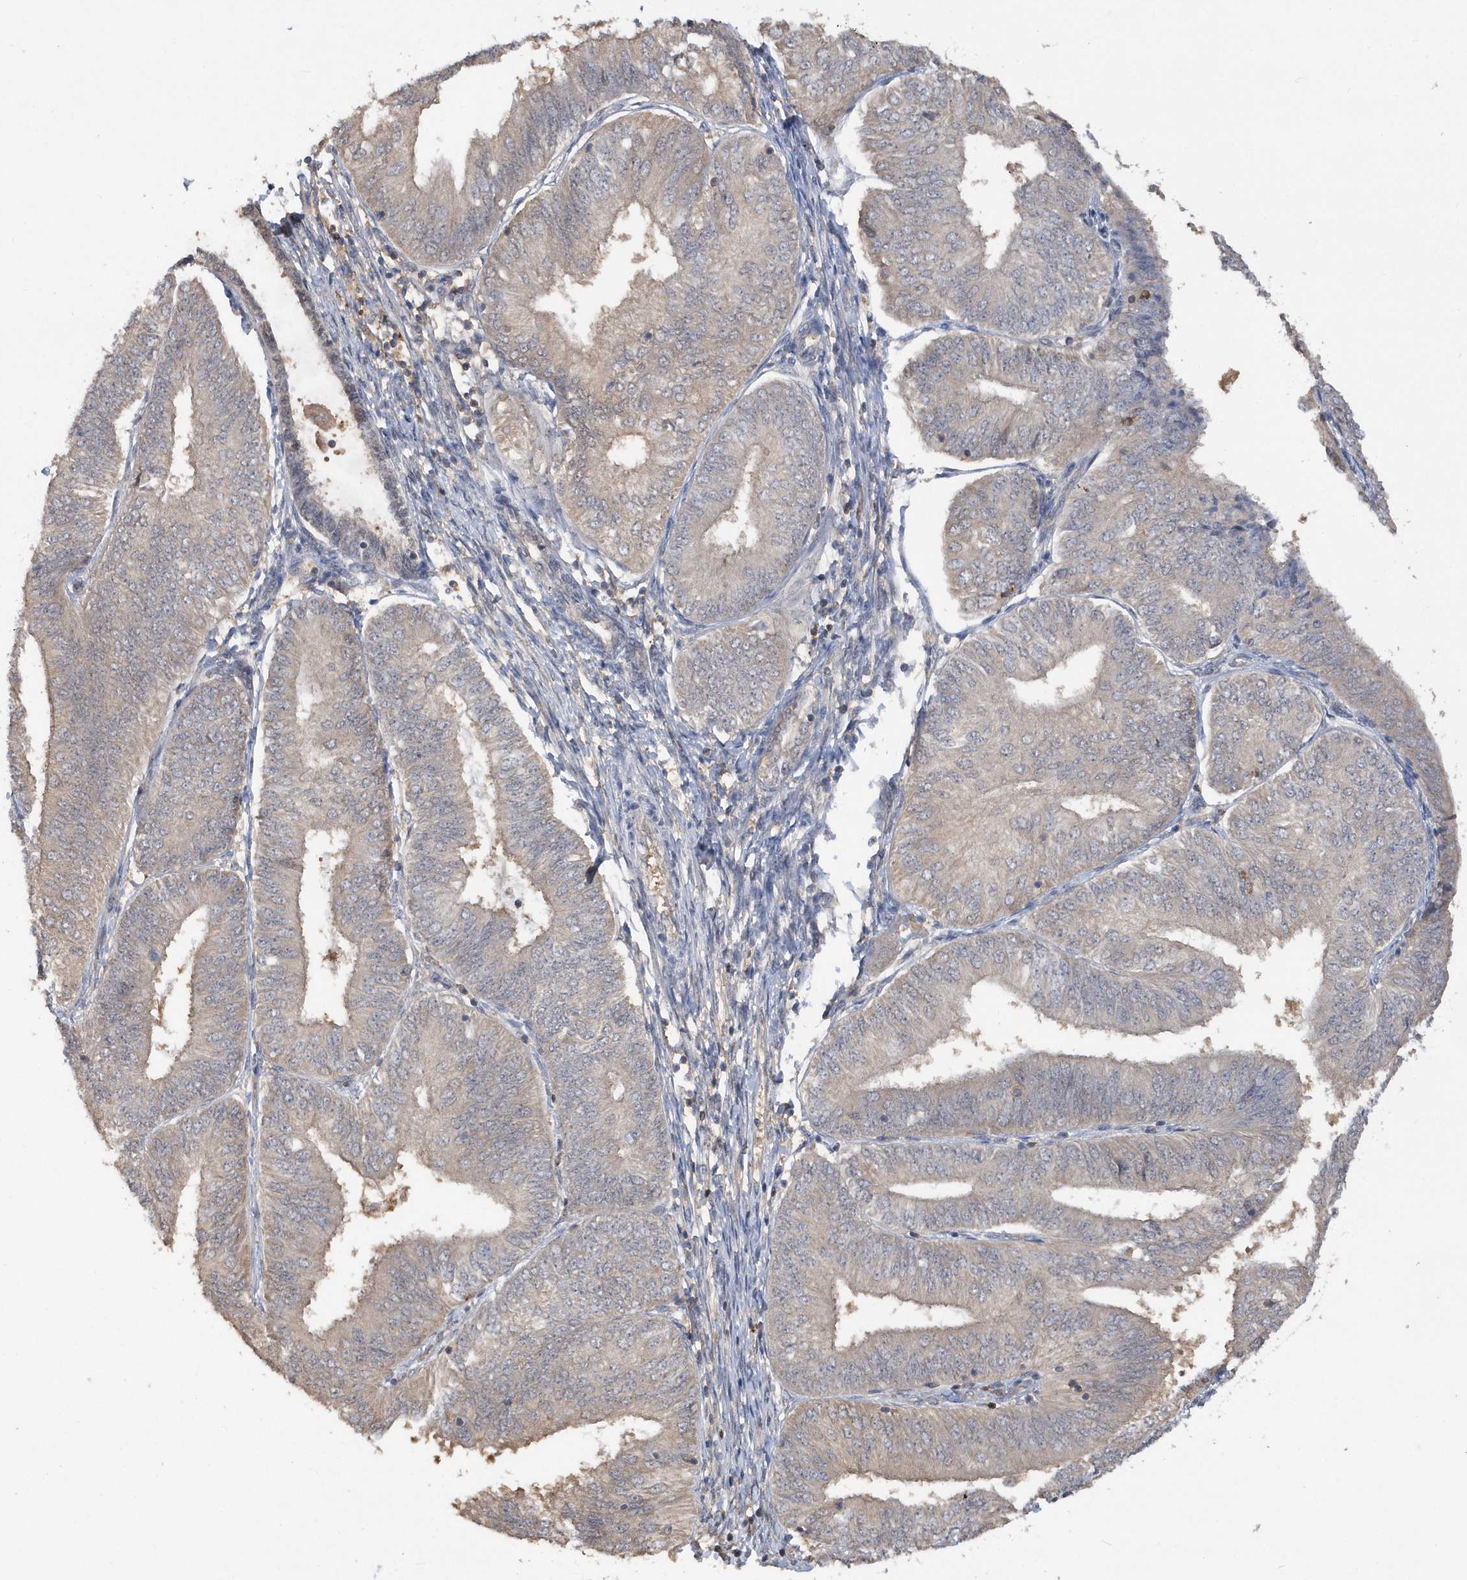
{"staining": {"intensity": "negative", "quantity": "none", "location": "none"}, "tissue": "endometrial cancer", "cell_type": "Tumor cells", "image_type": "cancer", "snomed": [{"axis": "morphology", "description": "Adenocarcinoma, NOS"}, {"axis": "topography", "description": "Endometrium"}], "caption": "Immunohistochemistry (IHC) photomicrograph of neoplastic tissue: human endometrial cancer stained with DAB (3,3'-diaminobenzidine) exhibits no significant protein positivity in tumor cells.", "gene": "RPE", "patient": {"sex": "female", "age": 58}}